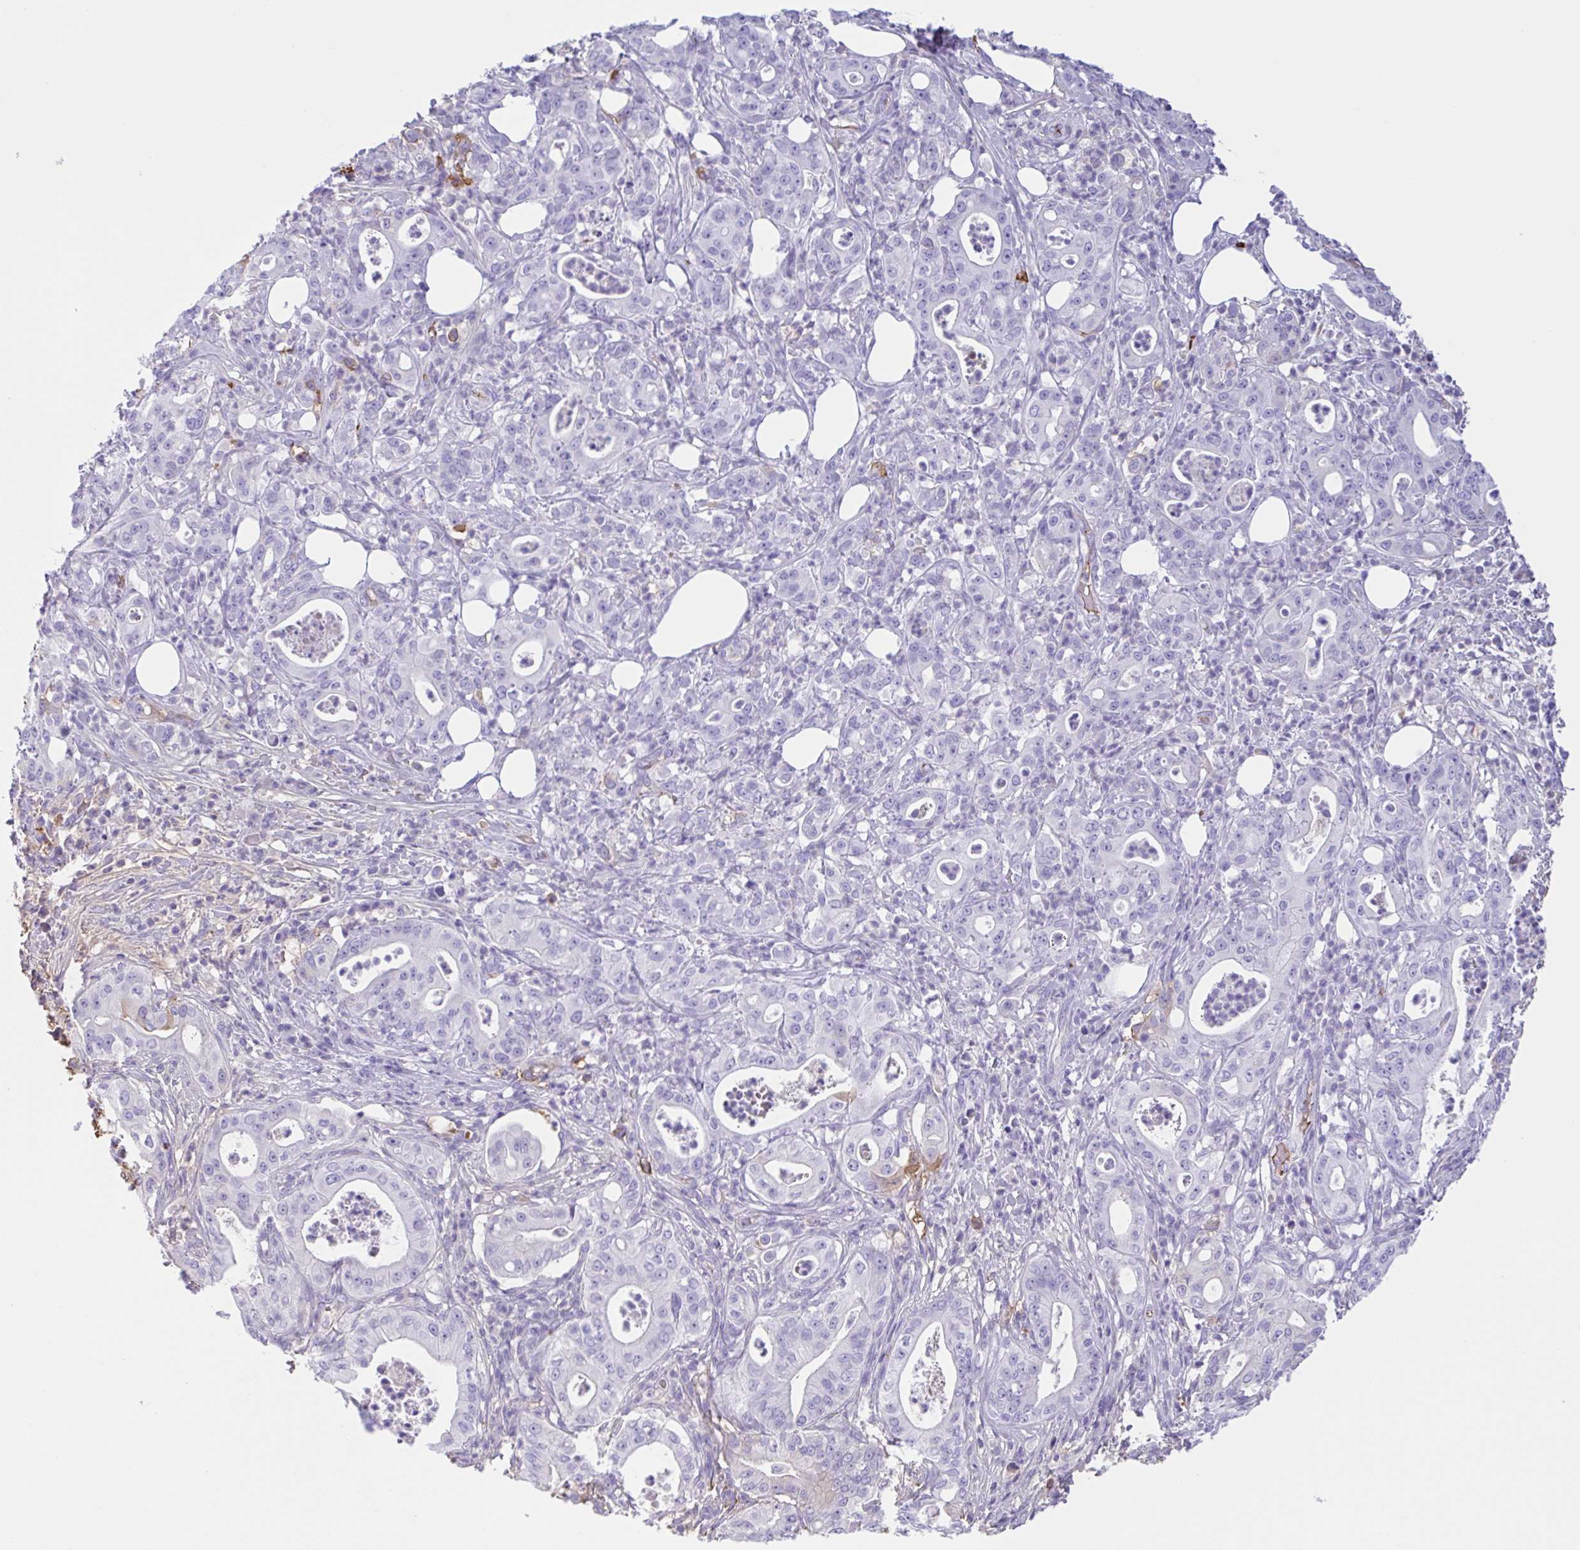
{"staining": {"intensity": "negative", "quantity": "none", "location": "none"}, "tissue": "pancreatic cancer", "cell_type": "Tumor cells", "image_type": "cancer", "snomed": [{"axis": "morphology", "description": "Adenocarcinoma, NOS"}, {"axis": "topography", "description": "Pancreas"}], "caption": "Tumor cells are negative for protein expression in human pancreatic cancer (adenocarcinoma). (DAB immunohistochemistry (IHC) with hematoxylin counter stain).", "gene": "LARGE2", "patient": {"sex": "male", "age": 71}}